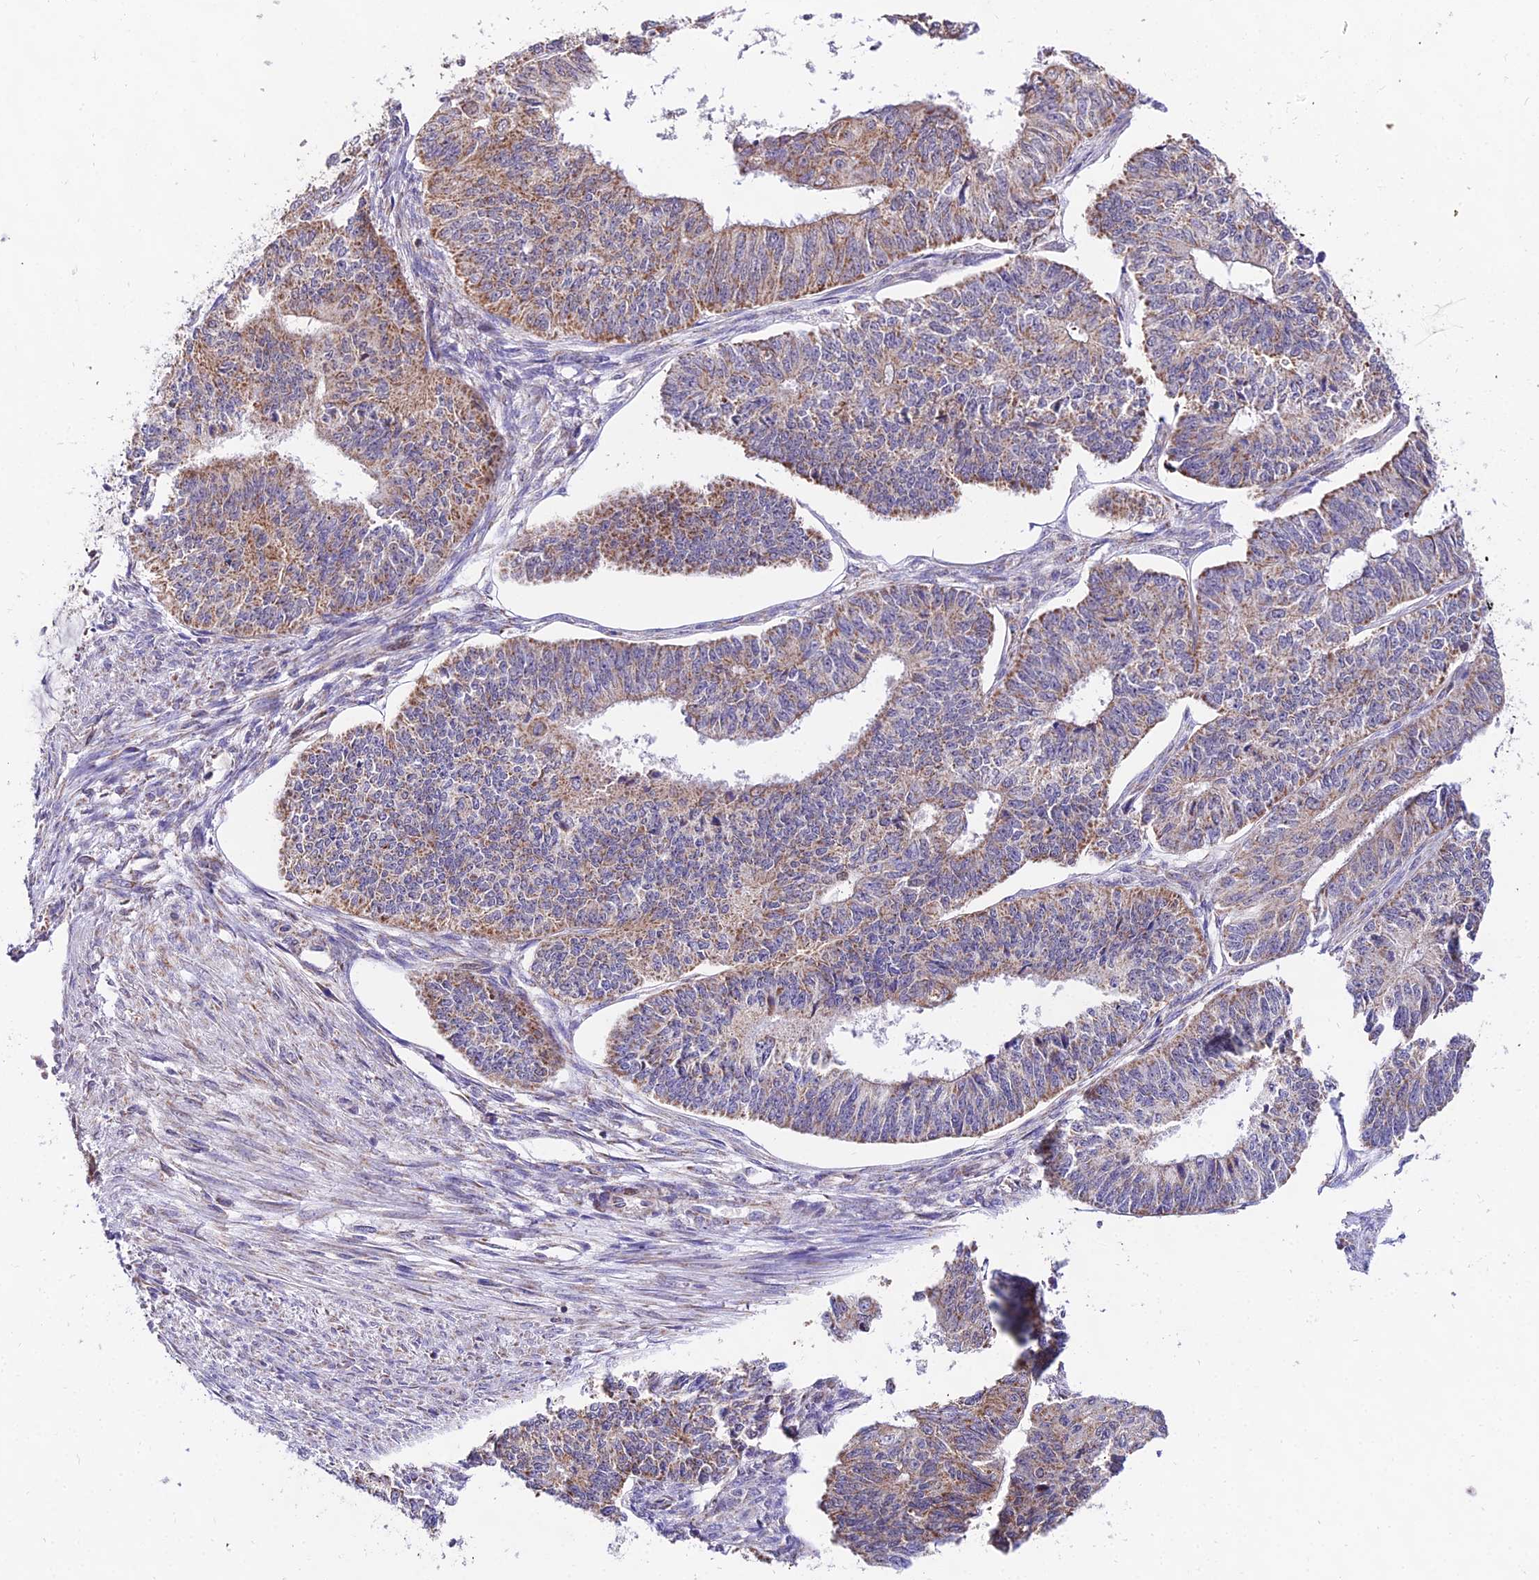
{"staining": {"intensity": "moderate", "quantity": "25%-75%", "location": "cytoplasmic/membranous"}, "tissue": "endometrial cancer", "cell_type": "Tumor cells", "image_type": "cancer", "snomed": [{"axis": "morphology", "description": "Adenocarcinoma, NOS"}, {"axis": "topography", "description": "Endometrium"}], "caption": "Tumor cells demonstrate medium levels of moderate cytoplasmic/membranous positivity in about 25%-75% of cells in endometrial cancer.", "gene": "ATP5PB", "patient": {"sex": "female", "age": 32}}